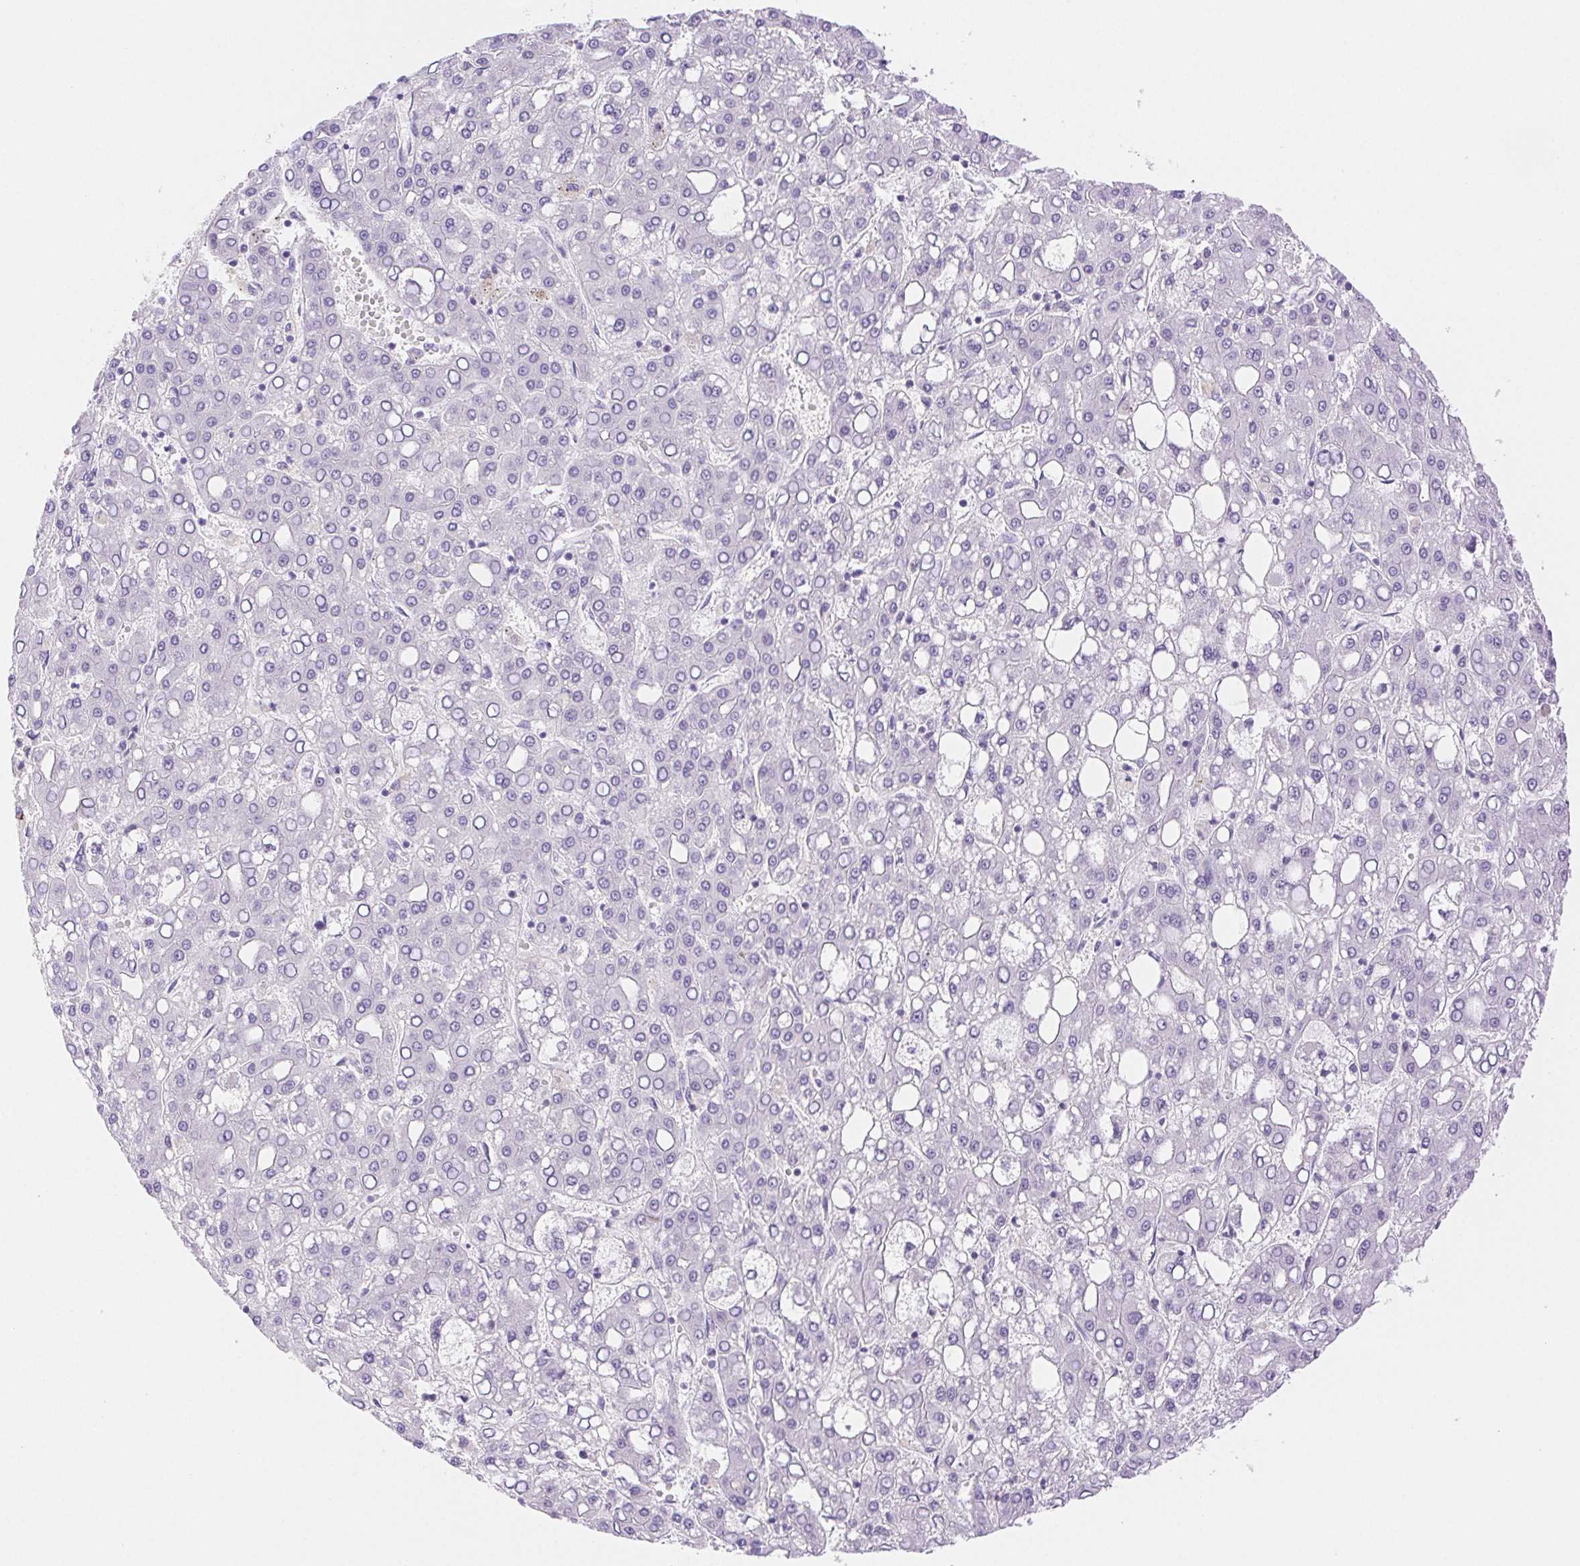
{"staining": {"intensity": "negative", "quantity": "none", "location": "none"}, "tissue": "liver cancer", "cell_type": "Tumor cells", "image_type": "cancer", "snomed": [{"axis": "morphology", "description": "Carcinoma, Hepatocellular, NOS"}, {"axis": "topography", "description": "Liver"}], "caption": "Immunohistochemistry histopathology image of neoplastic tissue: liver hepatocellular carcinoma stained with DAB shows no significant protein positivity in tumor cells.", "gene": "SPACA4", "patient": {"sex": "male", "age": 65}}